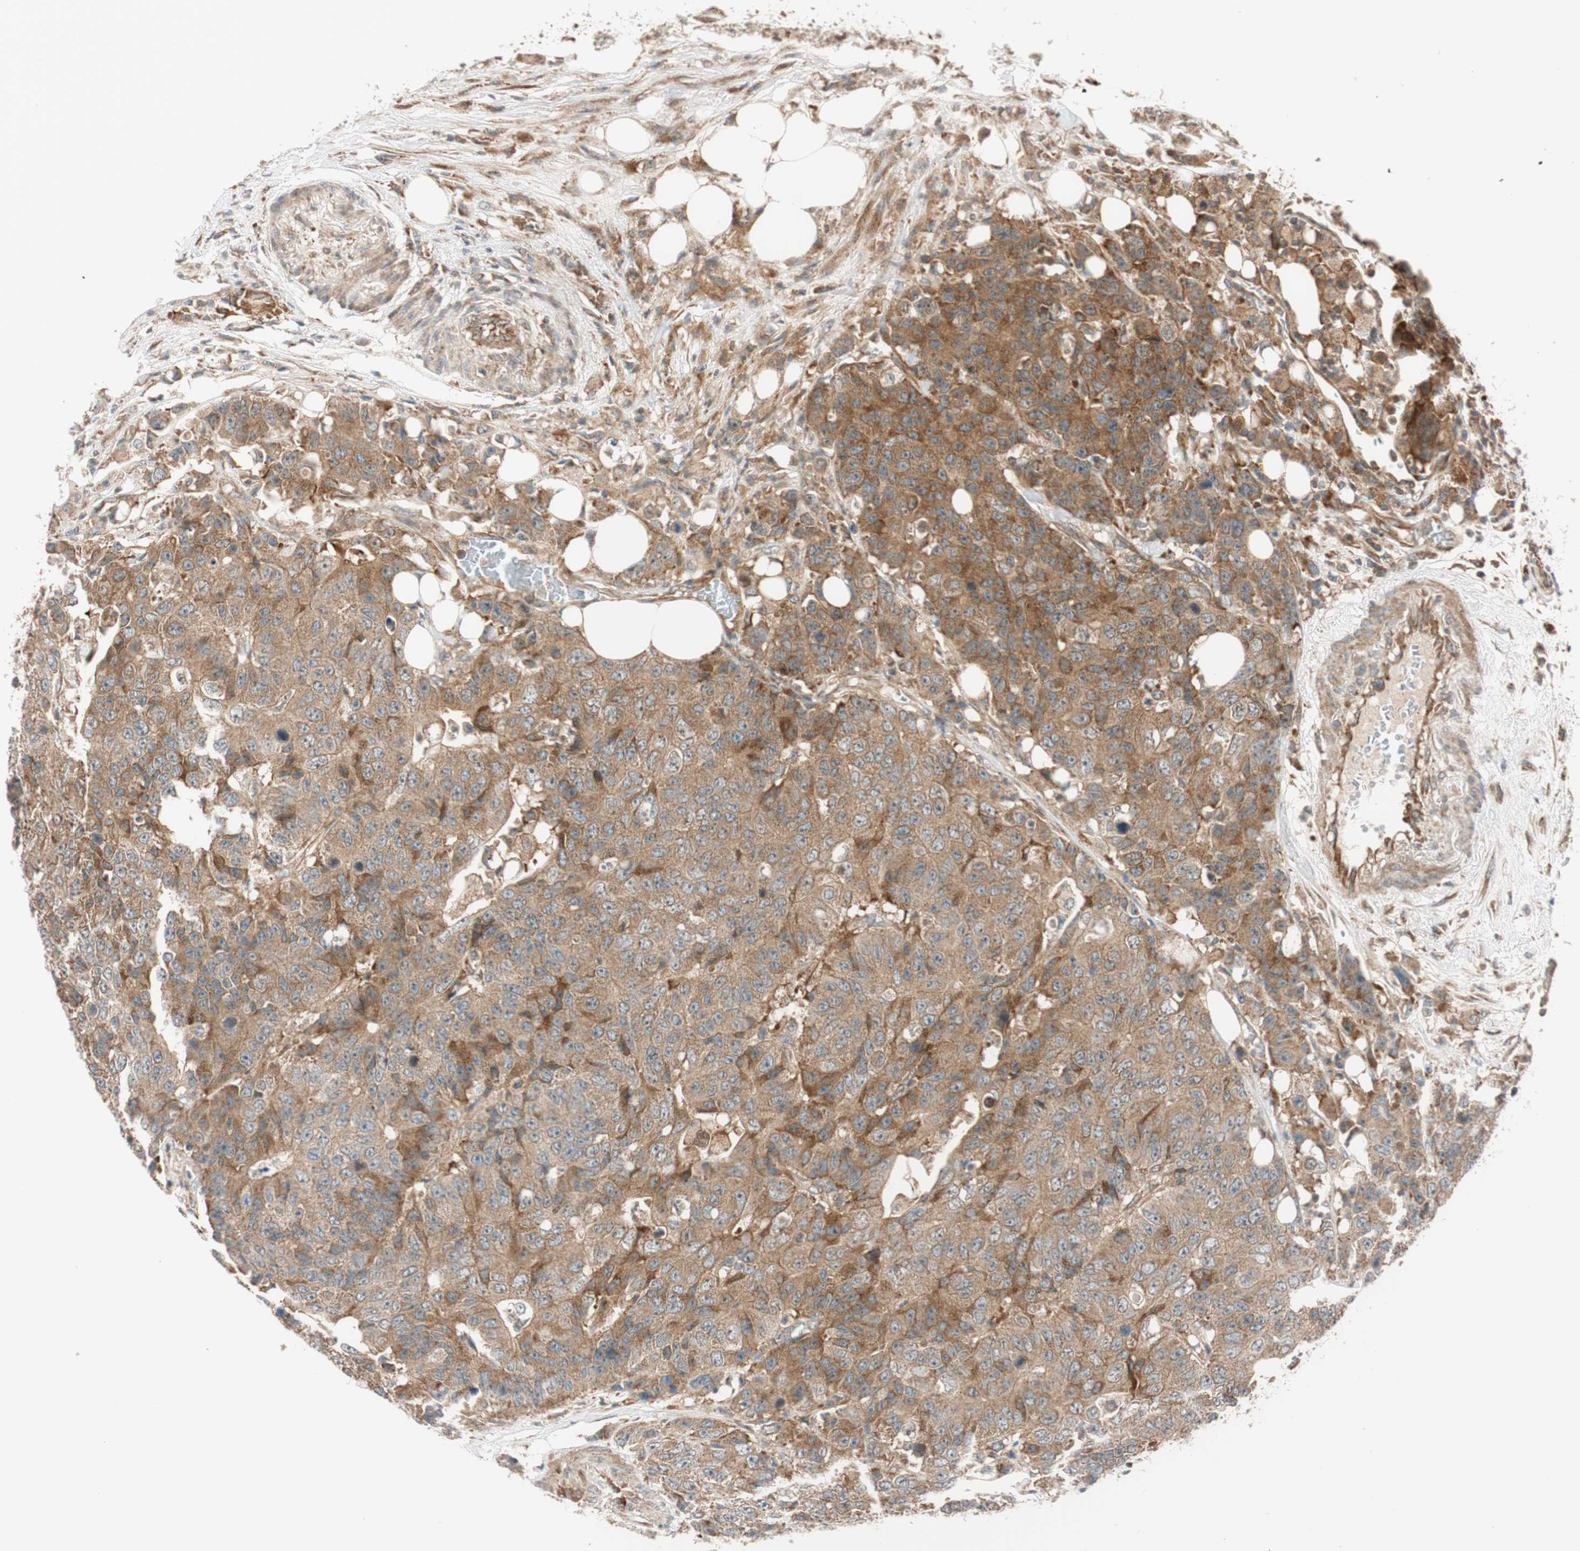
{"staining": {"intensity": "moderate", "quantity": ">75%", "location": "cytoplasmic/membranous"}, "tissue": "colorectal cancer", "cell_type": "Tumor cells", "image_type": "cancer", "snomed": [{"axis": "morphology", "description": "Adenocarcinoma, NOS"}, {"axis": "topography", "description": "Colon"}], "caption": "IHC of colorectal cancer reveals medium levels of moderate cytoplasmic/membranous expression in about >75% of tumor cells. Using DAB (brown) and hematoxylin (blue) stains, captured at high magnification using brightfield microscopy.", "gene": "ABI1", "patient": {"sex": "female", "age": 86}}